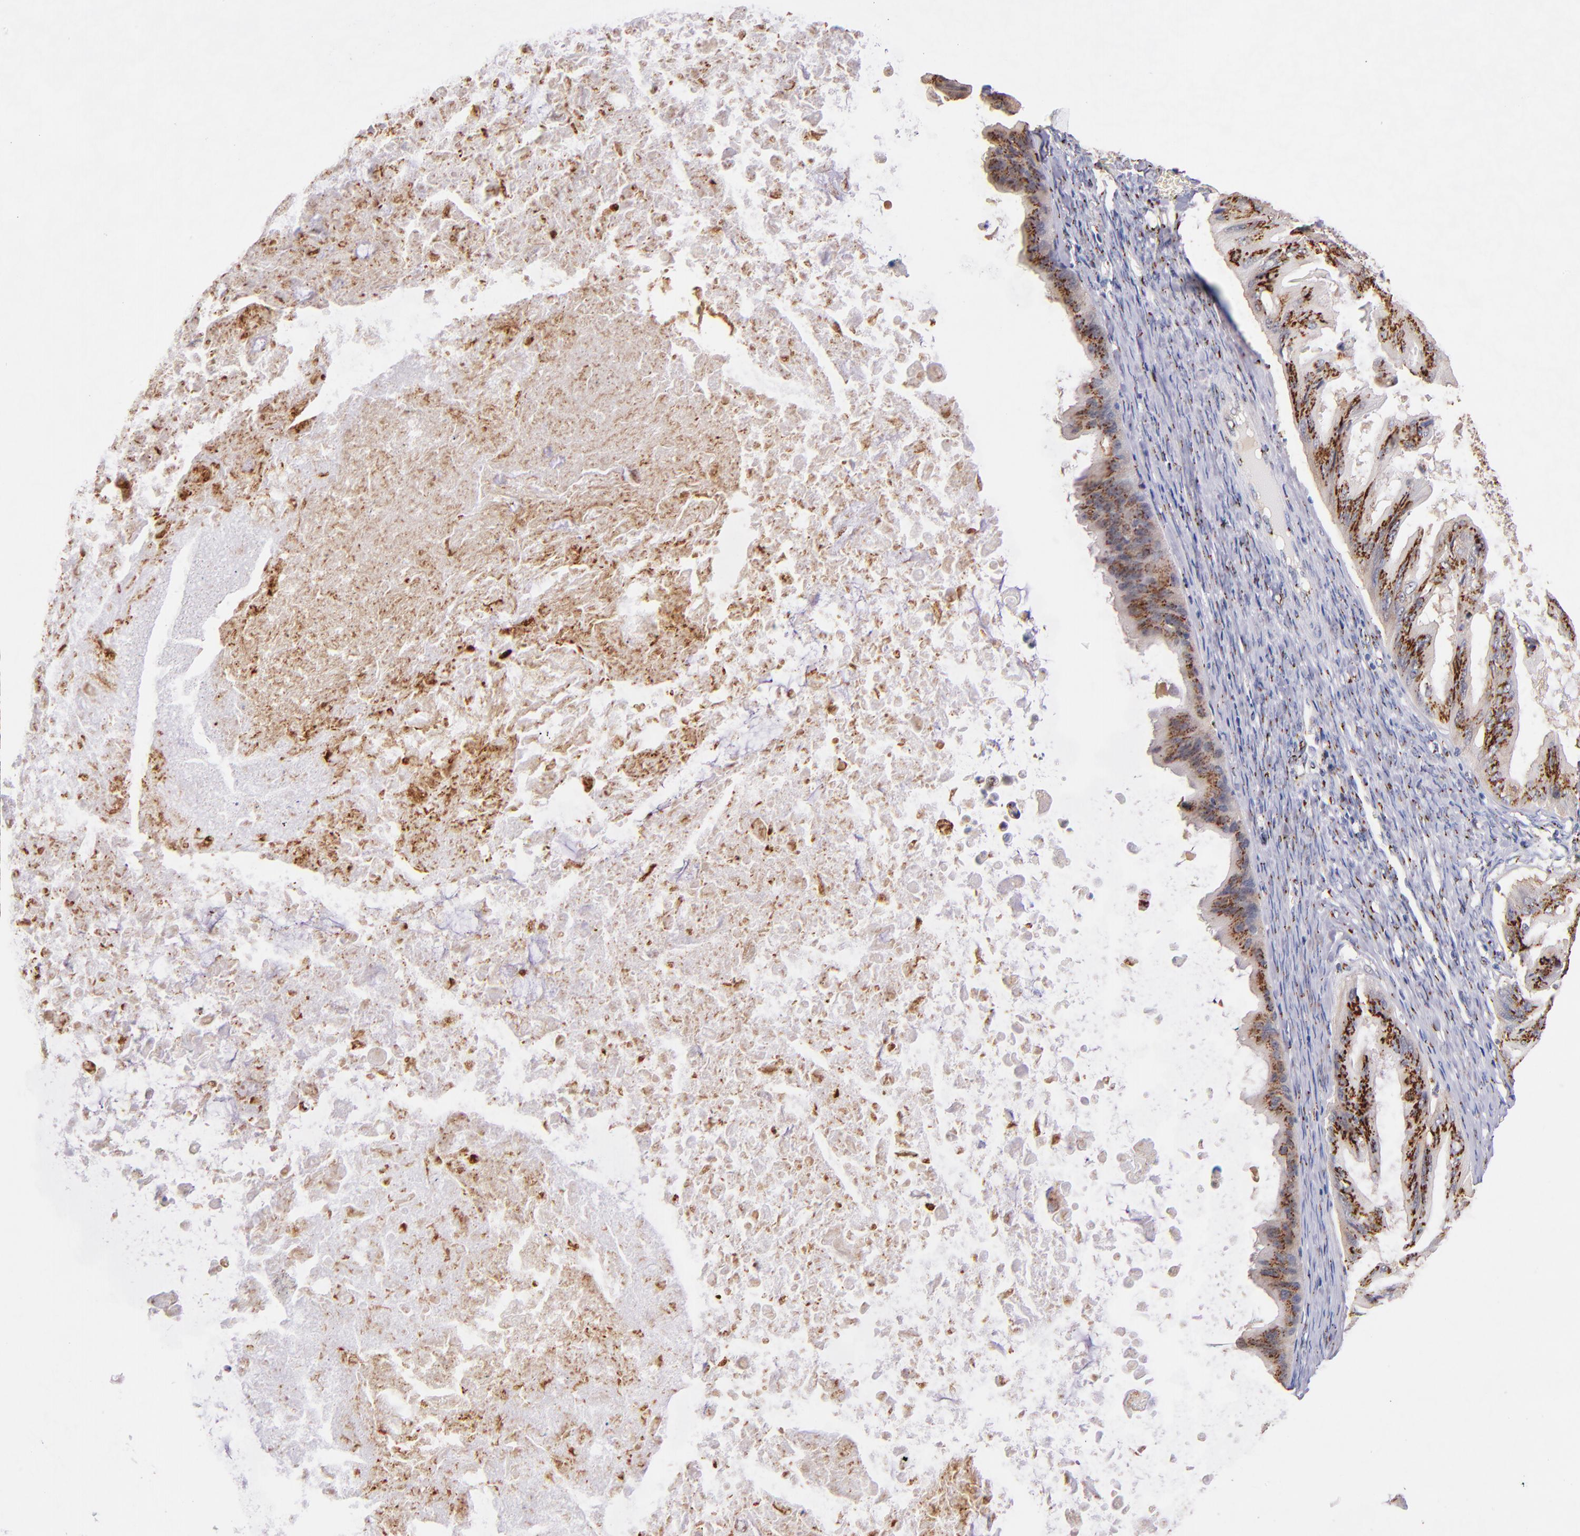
{"staining": {"intensity": "strong", "quantity": ">75%", "location": "cytoplasmic/membranous"}, "tissue": "ovarian cancer", "cell_type": "Tumor cells", "image_type": "cancer", "snomed": [{"axis": "morphology", "description": "Cystadenocarcinoma, mucinous, NOS"}, {"axis": "topography", "description": "Ovary"}], "caption": "Immunohistochemical staining of ovarian cancer shows high levels of strong cytoplasmic/membranous staining in approximately >75% of tumor cells.", "gene": "GOLIM4", "patient": {"sex": "female", "age": 37}}